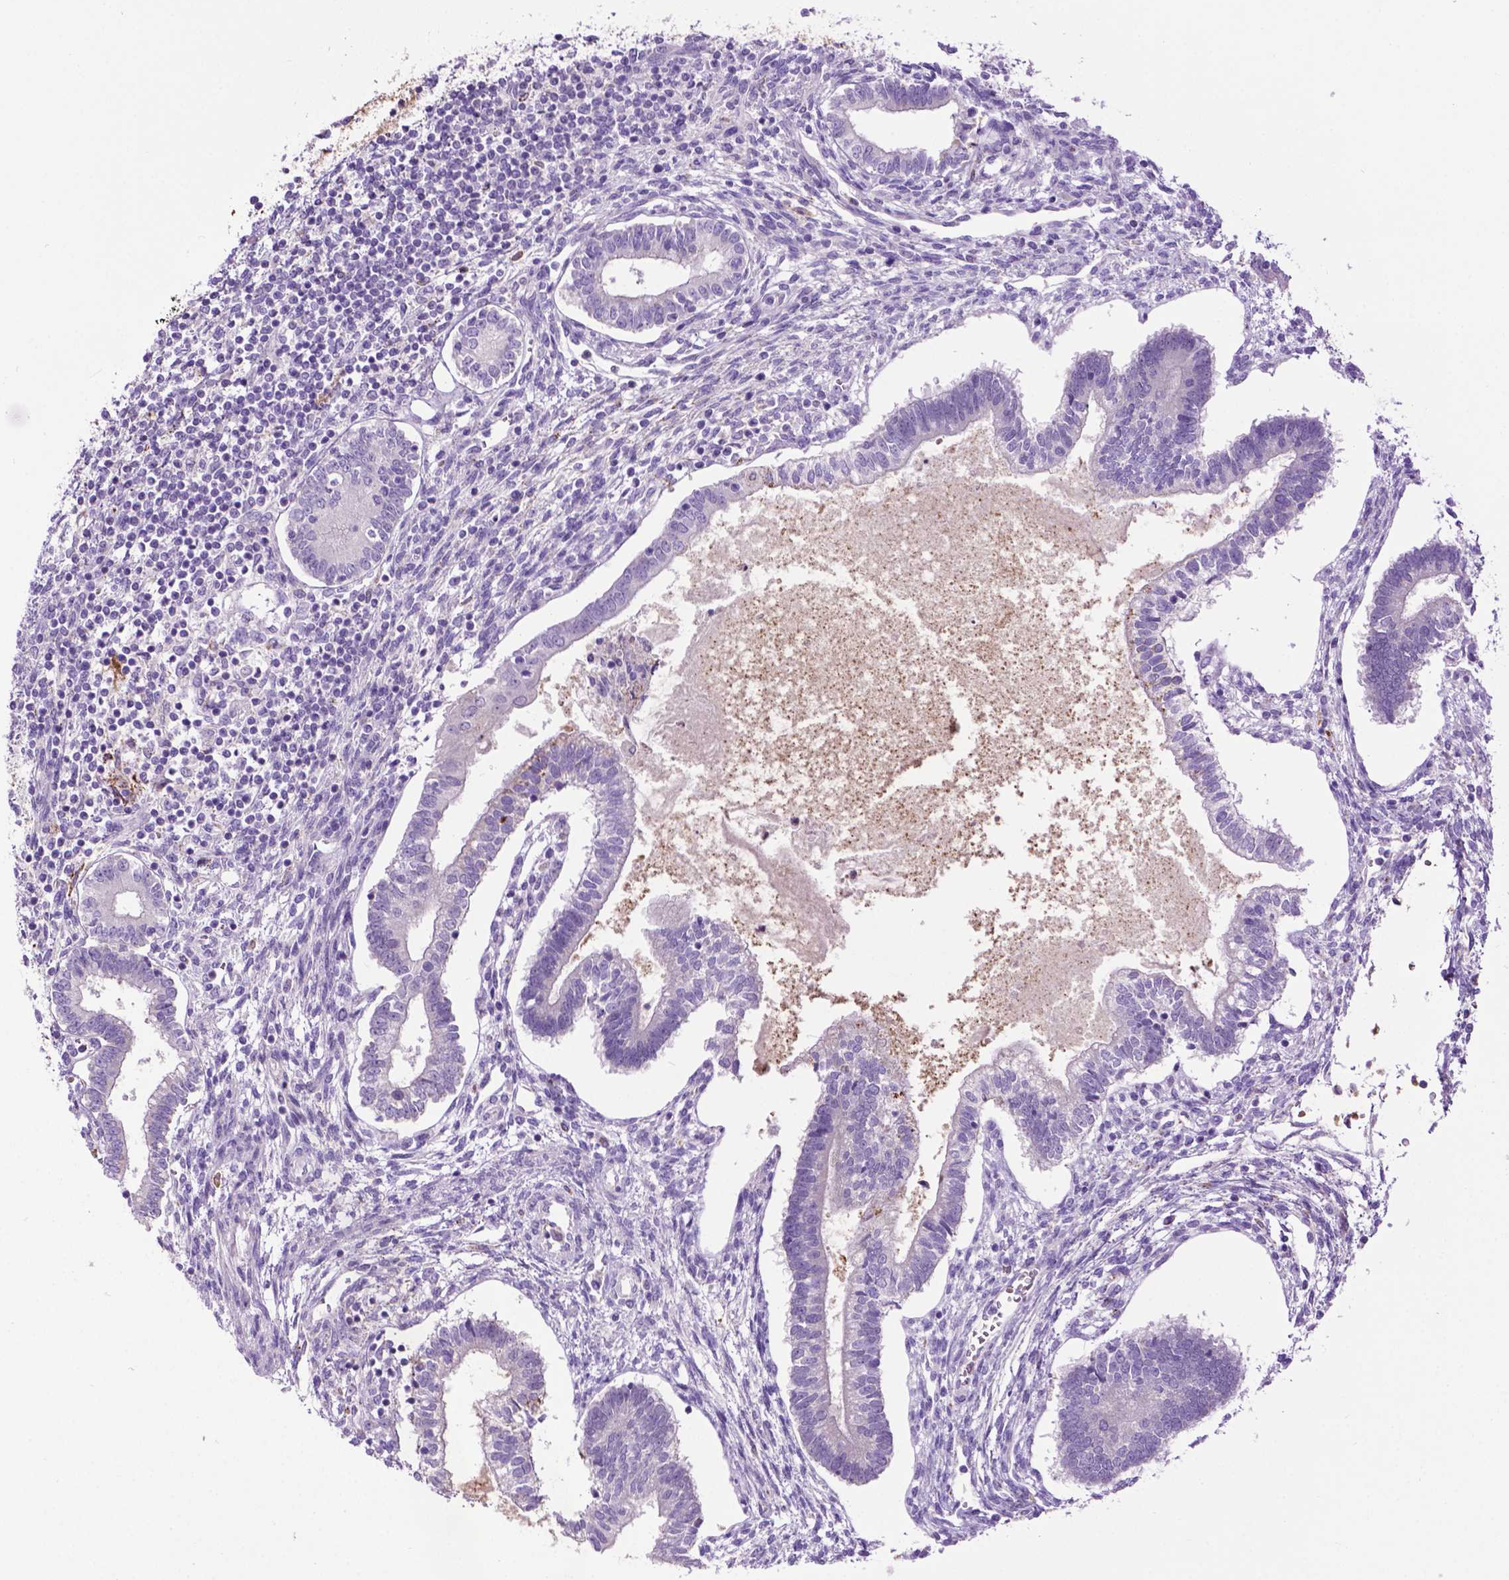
{"staining": {"intensity": "negative", "quantity": "none", "location": "none"}, "tissue": "testis cancer", "cell_type": "Tumor cells", "image_type": "cancer", "snomed": [{"axis": "morphology", "description": "Carcinoma, Embryonal, NOS"}, {"axis": "topography", "description": "Testis"}], "caption": "Immunohistochemistry (IHC) of human testis cancer (embryonal carcinoma) demonstrates no staining in tumor cells. The staining is performed using DAB brown chromogen with nuclei counter-stained in using hematoxylin.", "gene": "TMEM132E", "patient": {"sex": "male", "age": 37}}